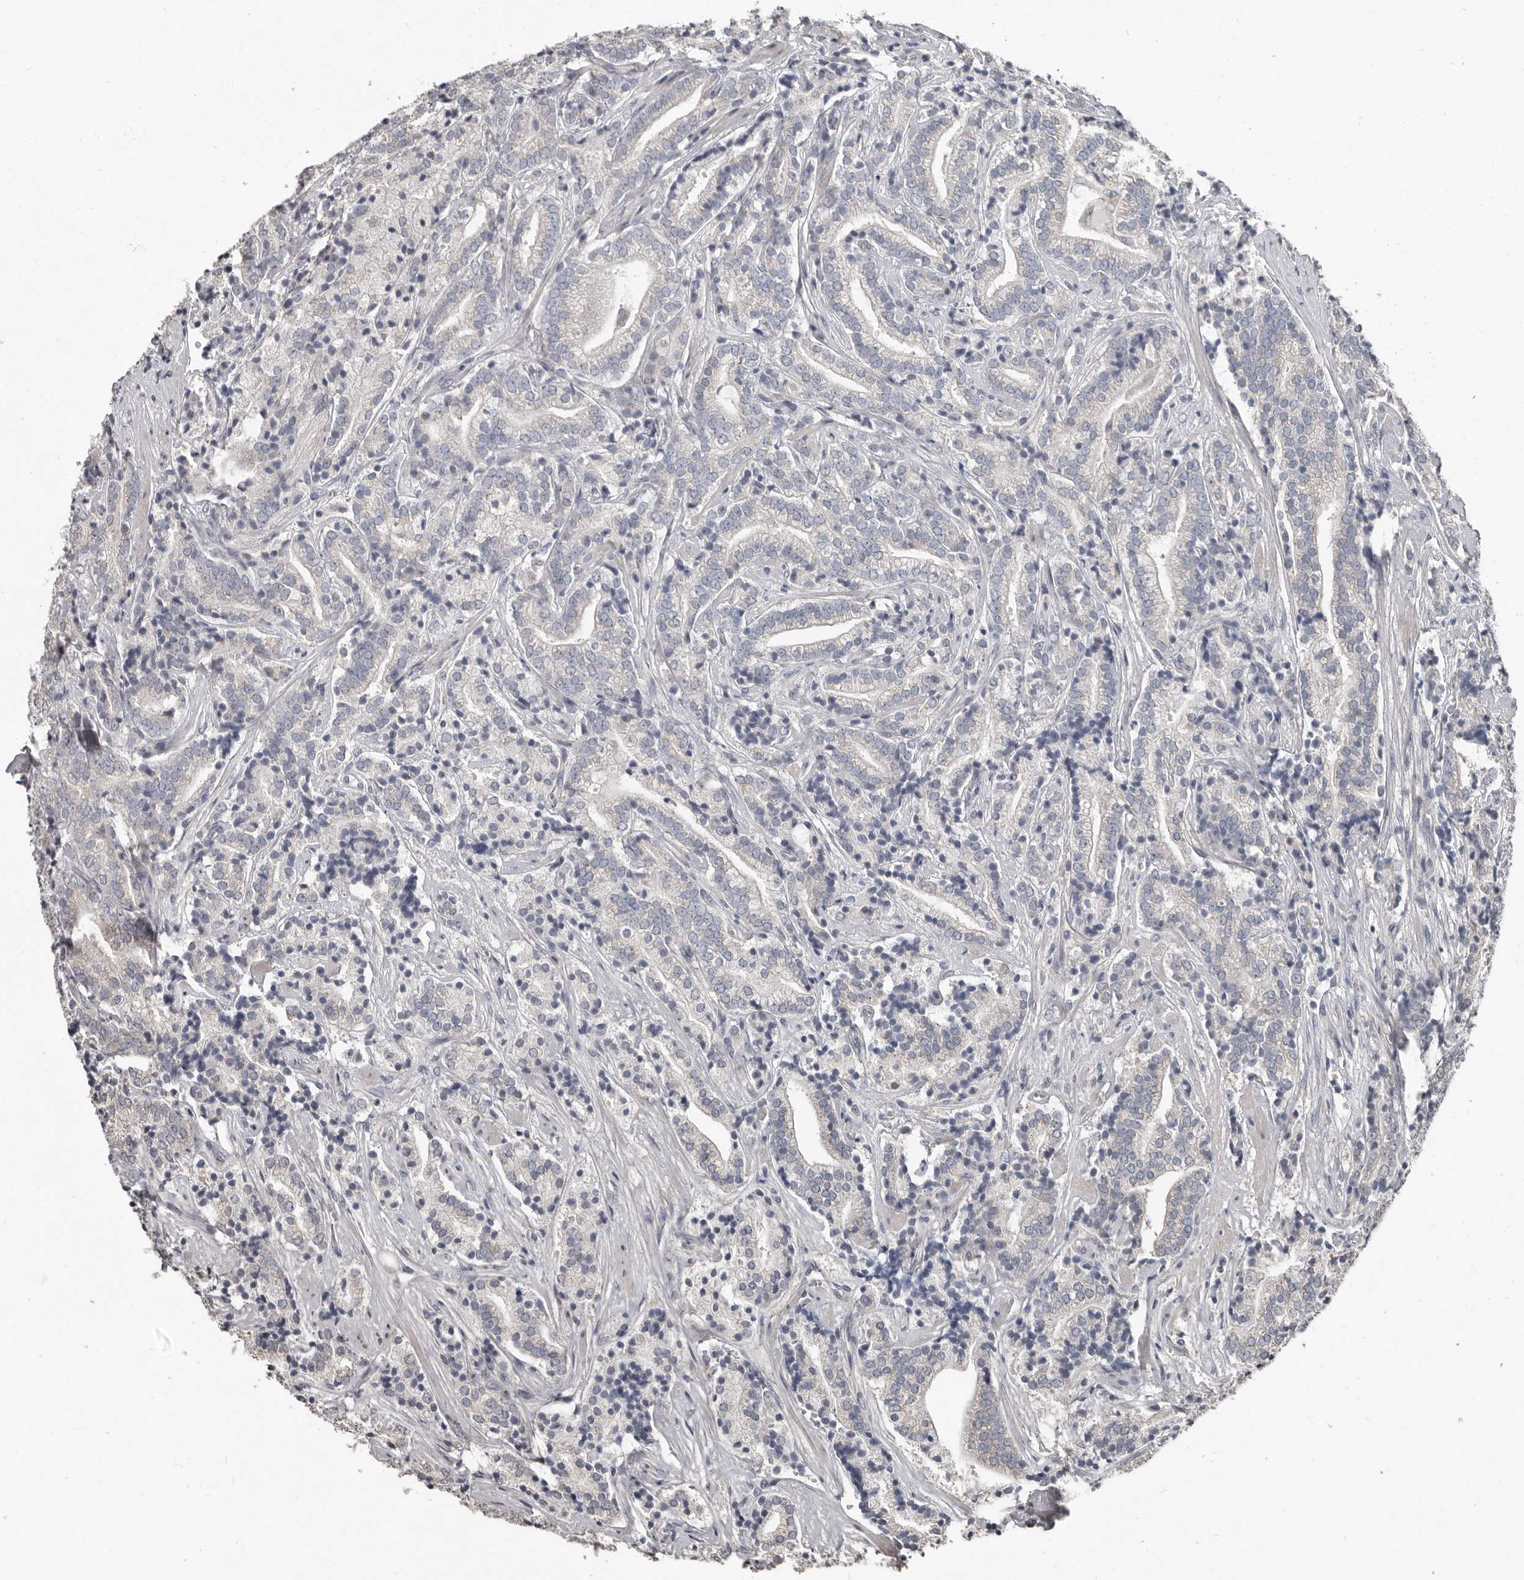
{"staining": {"intensity": "negative", "quantity": "none", "location": "none"}, "tissue": "prostate cancer", "cell_type": "Tumor cells", "image_type": "cancer", "snomed": [{"axis": "morphology", "description": "Adenocarcinoma, High grade"}, {"axis": "topography", "description": "Prostate"}], "caption": "Immunohistochemistry (IHC) photomicrograph of neoplastic tissue: prostate cancer (adenocarcinoma (high-grade)) stained with DAB displays no significant protein expression in tumor cells.", "gene": "CA6", "patient": {"sex": "male", "age": 57}}